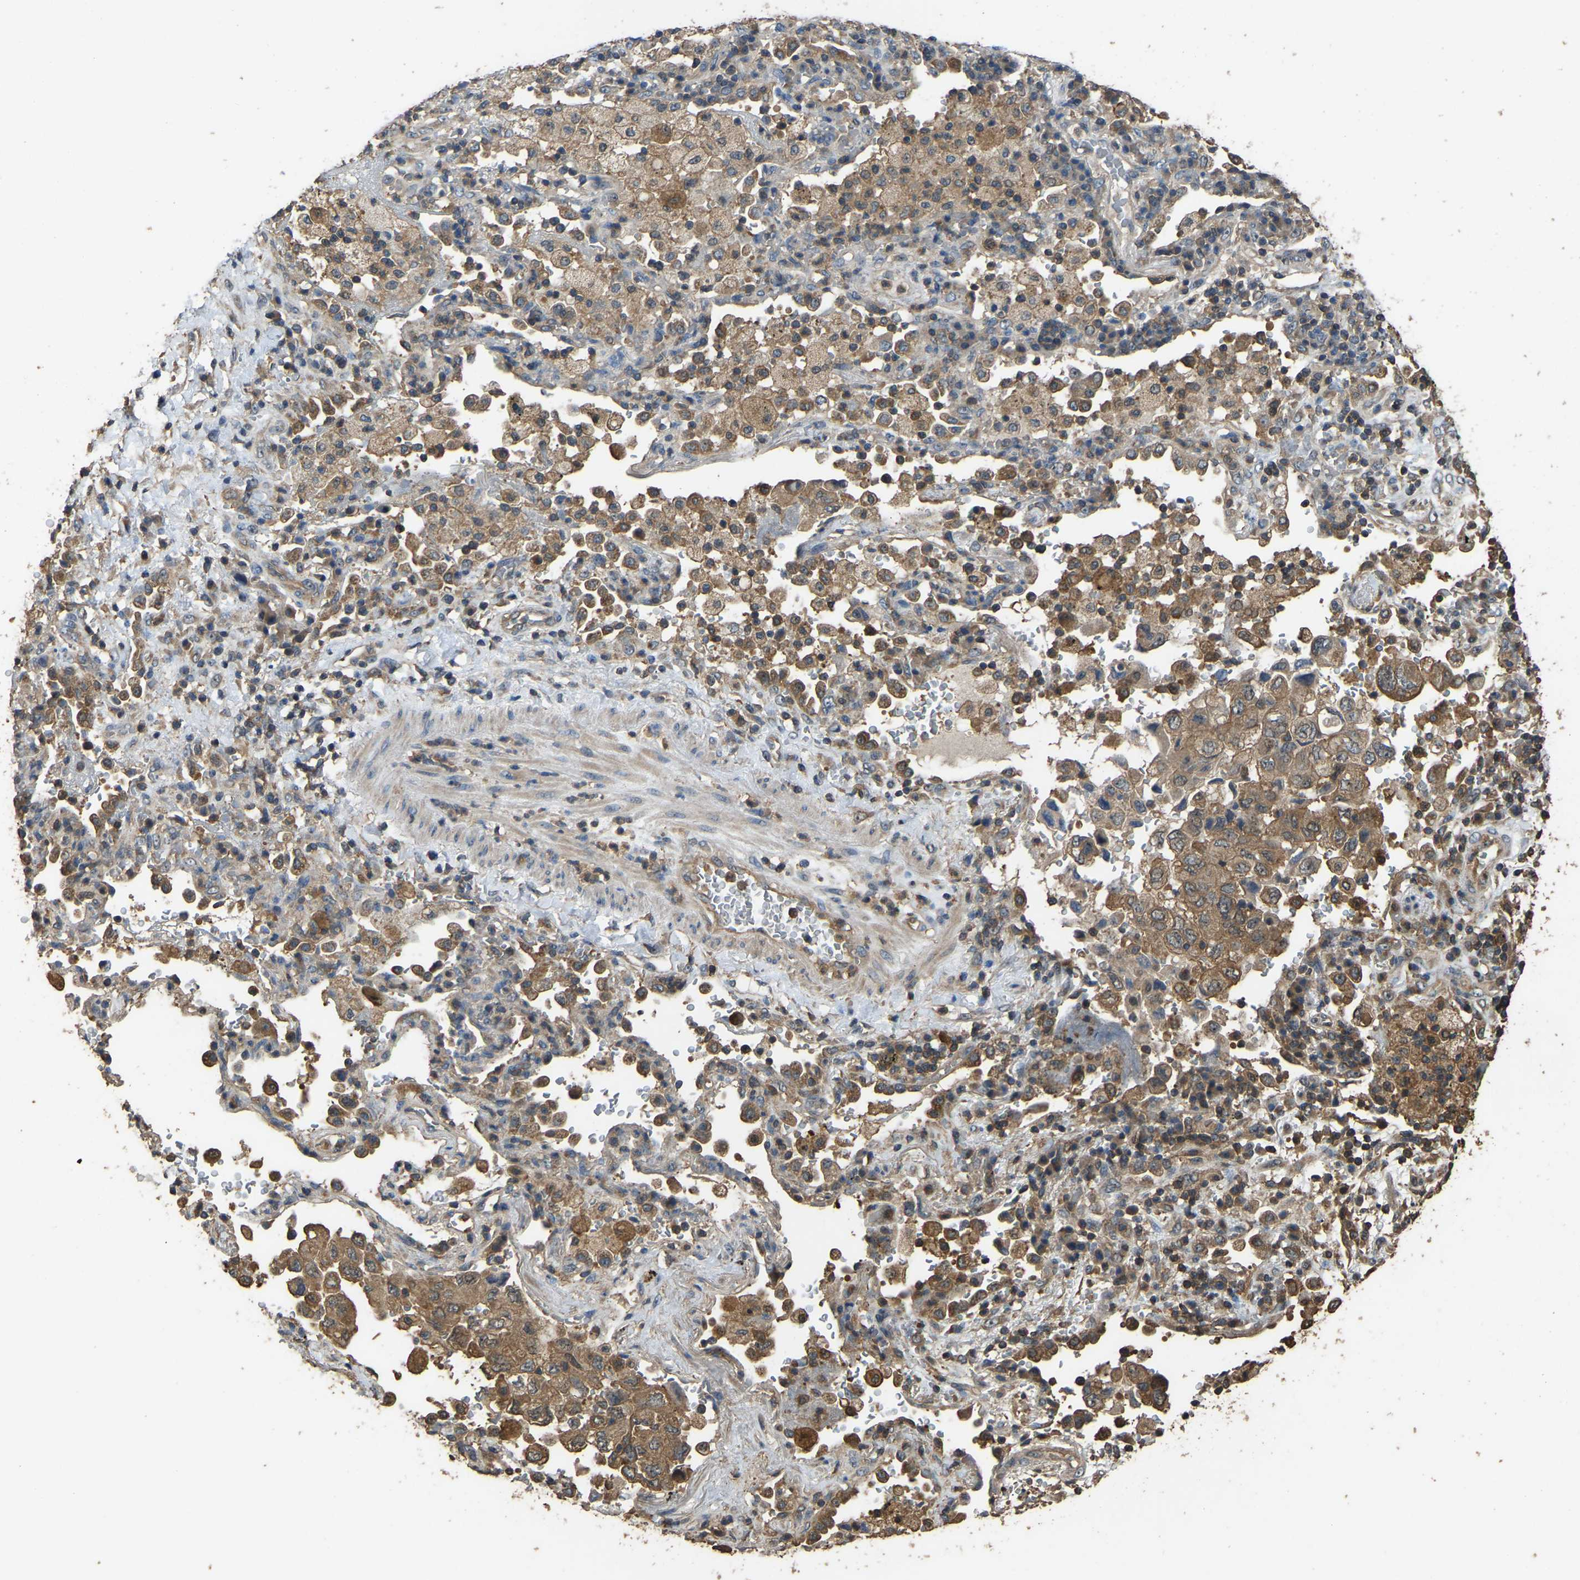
{"staining": {"intensity": "moderate", "quantity": "25%-75%", "location": "cytoplasmic/membranous"}, "tissue": "lung cancer", "cell_type": "Tumor cells", "image_type": "cancer", "snomed": [{"axis": "morphology", "description": "Adenocarcinoma, NOS"}, {"axis": "topography", "description": "Lung"}], "caption": "Moderate cytoplasmic/membranous staining is identified in approximately 25%-75% of tumor cells in lung cancer.", "gene": "FHIT", "patient": {"sex": "male", "age": 64}}